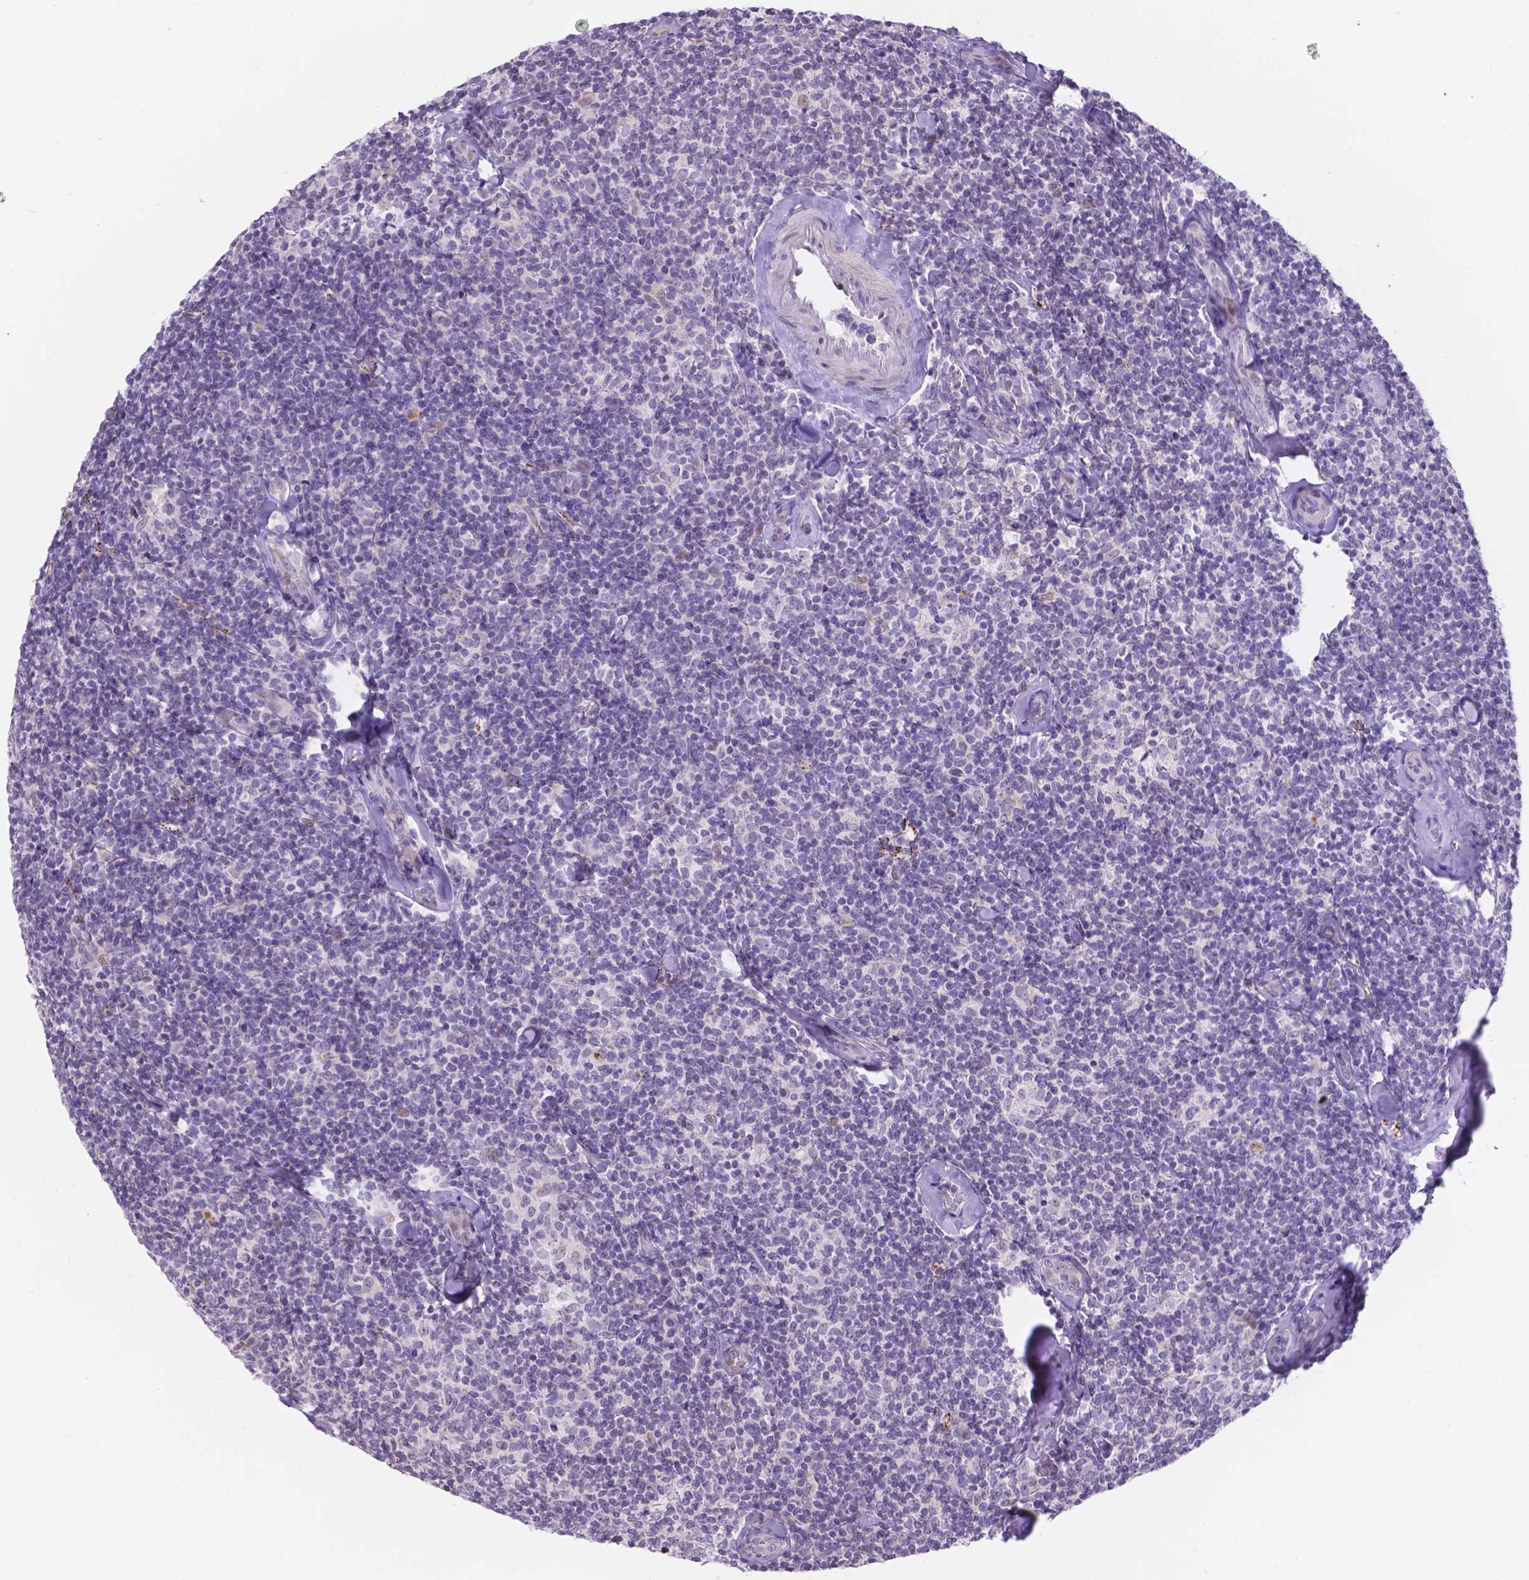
{"staining": {"intensity": "negative", "quantity": "none", "location": "none"}, "tissue": "lymphoma", "cell_type": "Tumor cells", "image_type": "cancer", "snomed": [{"axis": "morphology", "description": "Malignant lymphoma, non-Hodgkin's type, Low grade"}, {"axis": "topography", "description": "Lymph node"}], "caption": "An image of human lymphoma is negative for staining in tumor cells.", "gene": "DMWD", "patient": {"sex": "female", "age": 56}}